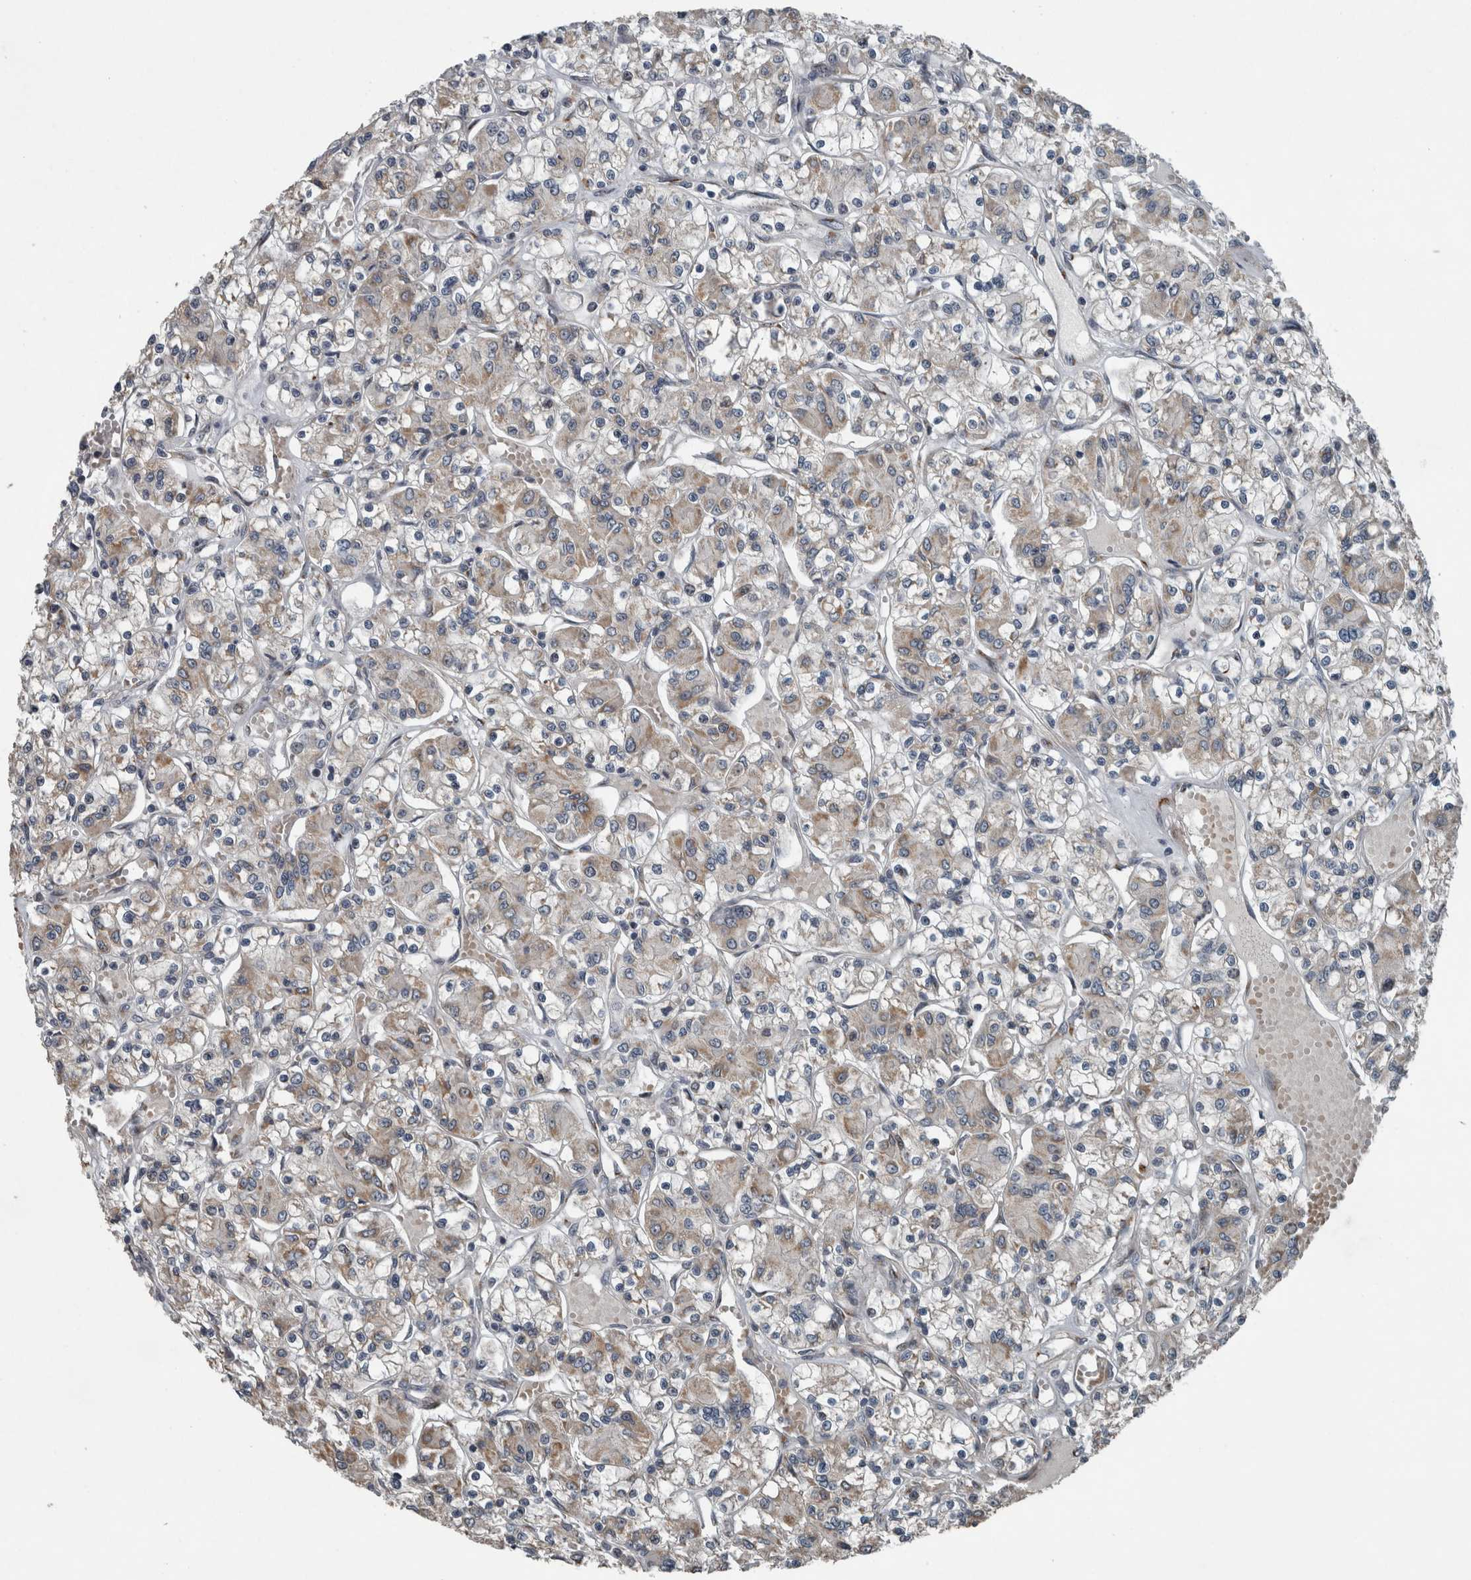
{"staining": {"intensity": "moderate", "quantity": "25%-75%", "location": "cytoplasmic/membranous"}, "tissue": "renal cancer", "cell_type": "Tumor cells", "image_type": "cancer", "snomed": [{"axis": "morphology", "description": "Adenocarcinoma, NOS"}, {"axis": "topography", "description": "Kidney"}], "caption": "Immunohistochemical staining of adenocarcinoma (renal) reveals medium levels of moderate cytoplasmic/membranous staining in about 25%-75% of tumor cells. The staining was performed using DAB, with brown indicating positive protein expression. Nuclei are stained blue with hematoxylin.", "gene": "ZNF345", "patient": {"sex": "female", "age": 59}}